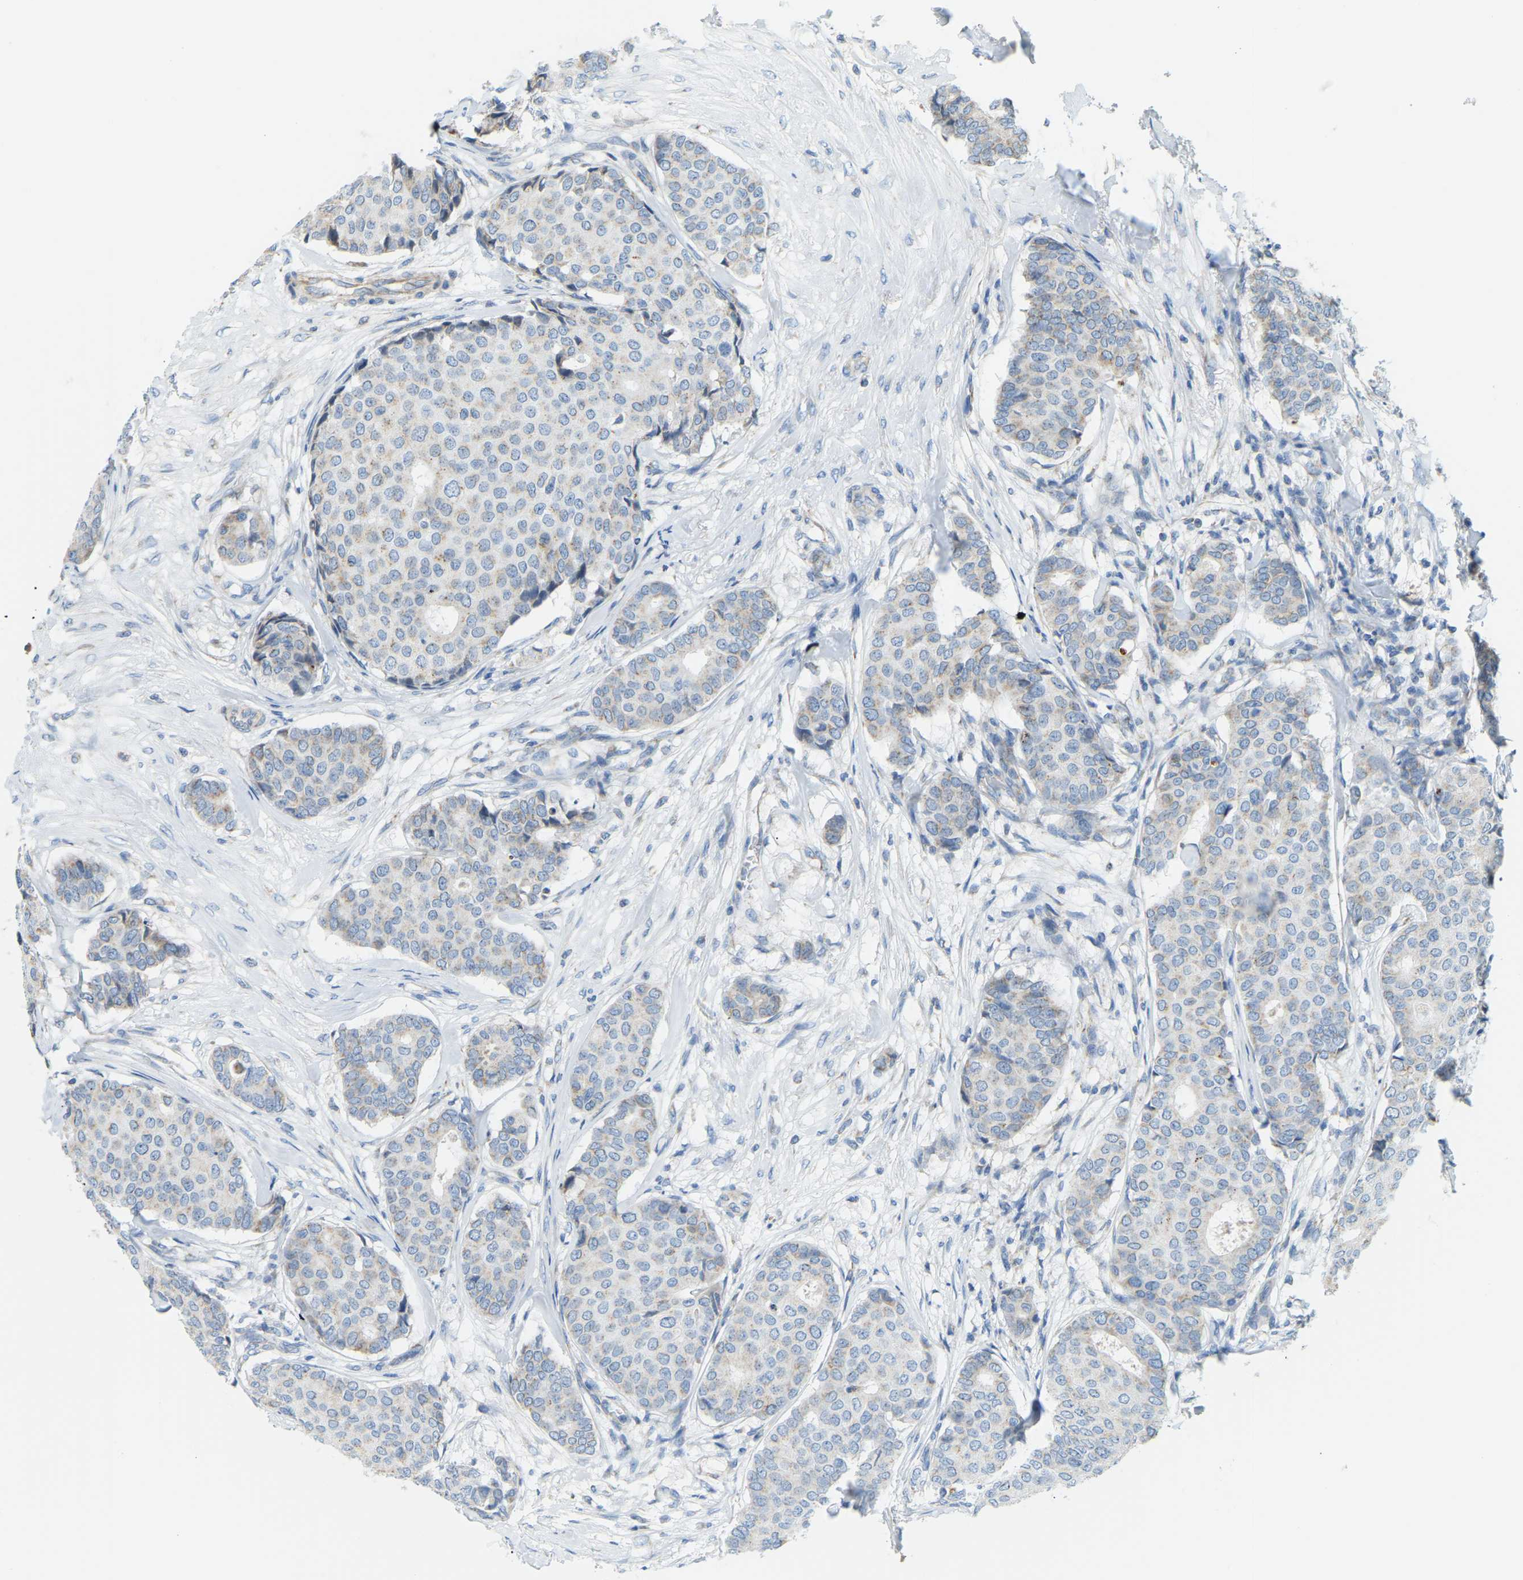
{"staining": {"intensity": "weak", "quantity": "<25%", "location": "cytoplasmic/membranous"}, "tissue": "breast cancer", "cell_type": "Tumor cells", "image_type": "cancer", "snomed": [{"axis": "morphology", "description": "Duct carcinoma"}, {"axis": "topography", "description": "Breast"}], "caption": "IHC histopathology image of neoplastic tissue: human breast cancer stained with DAB (3,3'-diaminobenzidine) exhibits no significant protein positivity in tumor cells. (Stains: DAB (3,3'-diaminobenzidine) immunohistochemistry (IHC) with hematoxylin counter stain, Microscopy: brightfield microscopy at high magnification).", "gene": "GDA", "patient": {"sex": "female", "age": 75}}